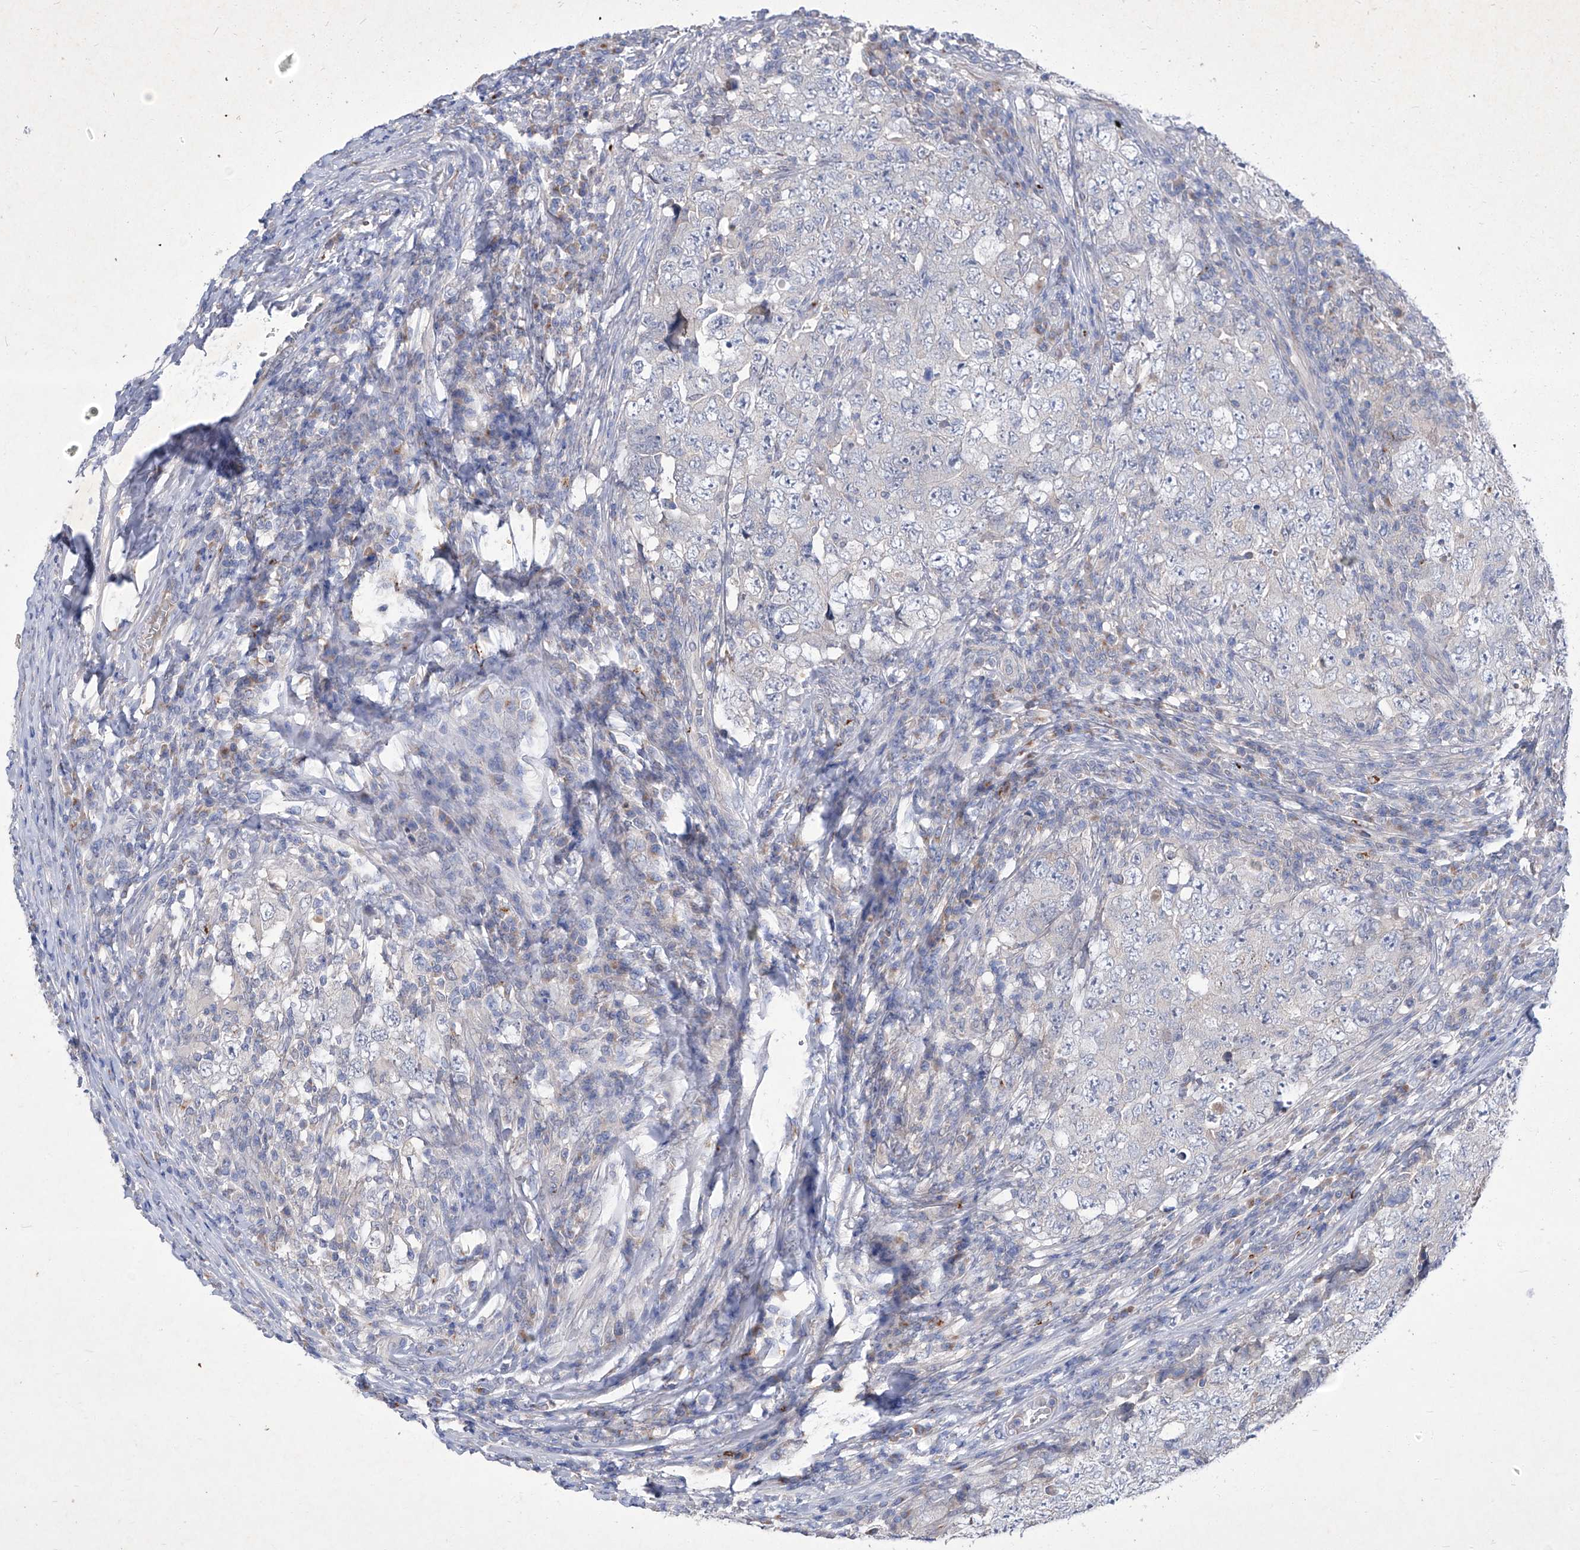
{"staining": {"intensity": "negative", "quantity": "none", "location": "none"}, "tissue": "testis cancer", "cell_type": "Tumor cells", "image_type": "cancer", "snomed": [{"axis": "morphology", "description": "Carcinoma, Embryonal, NOS"}, {"axis": "topography", "description": "Testis"}], "caption": "High magnification brightfield microscopy of testis embryonal carcinoma stained with DAB (3,3'-diaminobenzidine) (brown) and counterstained with hematoxylin (blue): tumor cells show no significant staining.", "gene": "SBK2", "patient": {"sex": "male", "age": 26}}